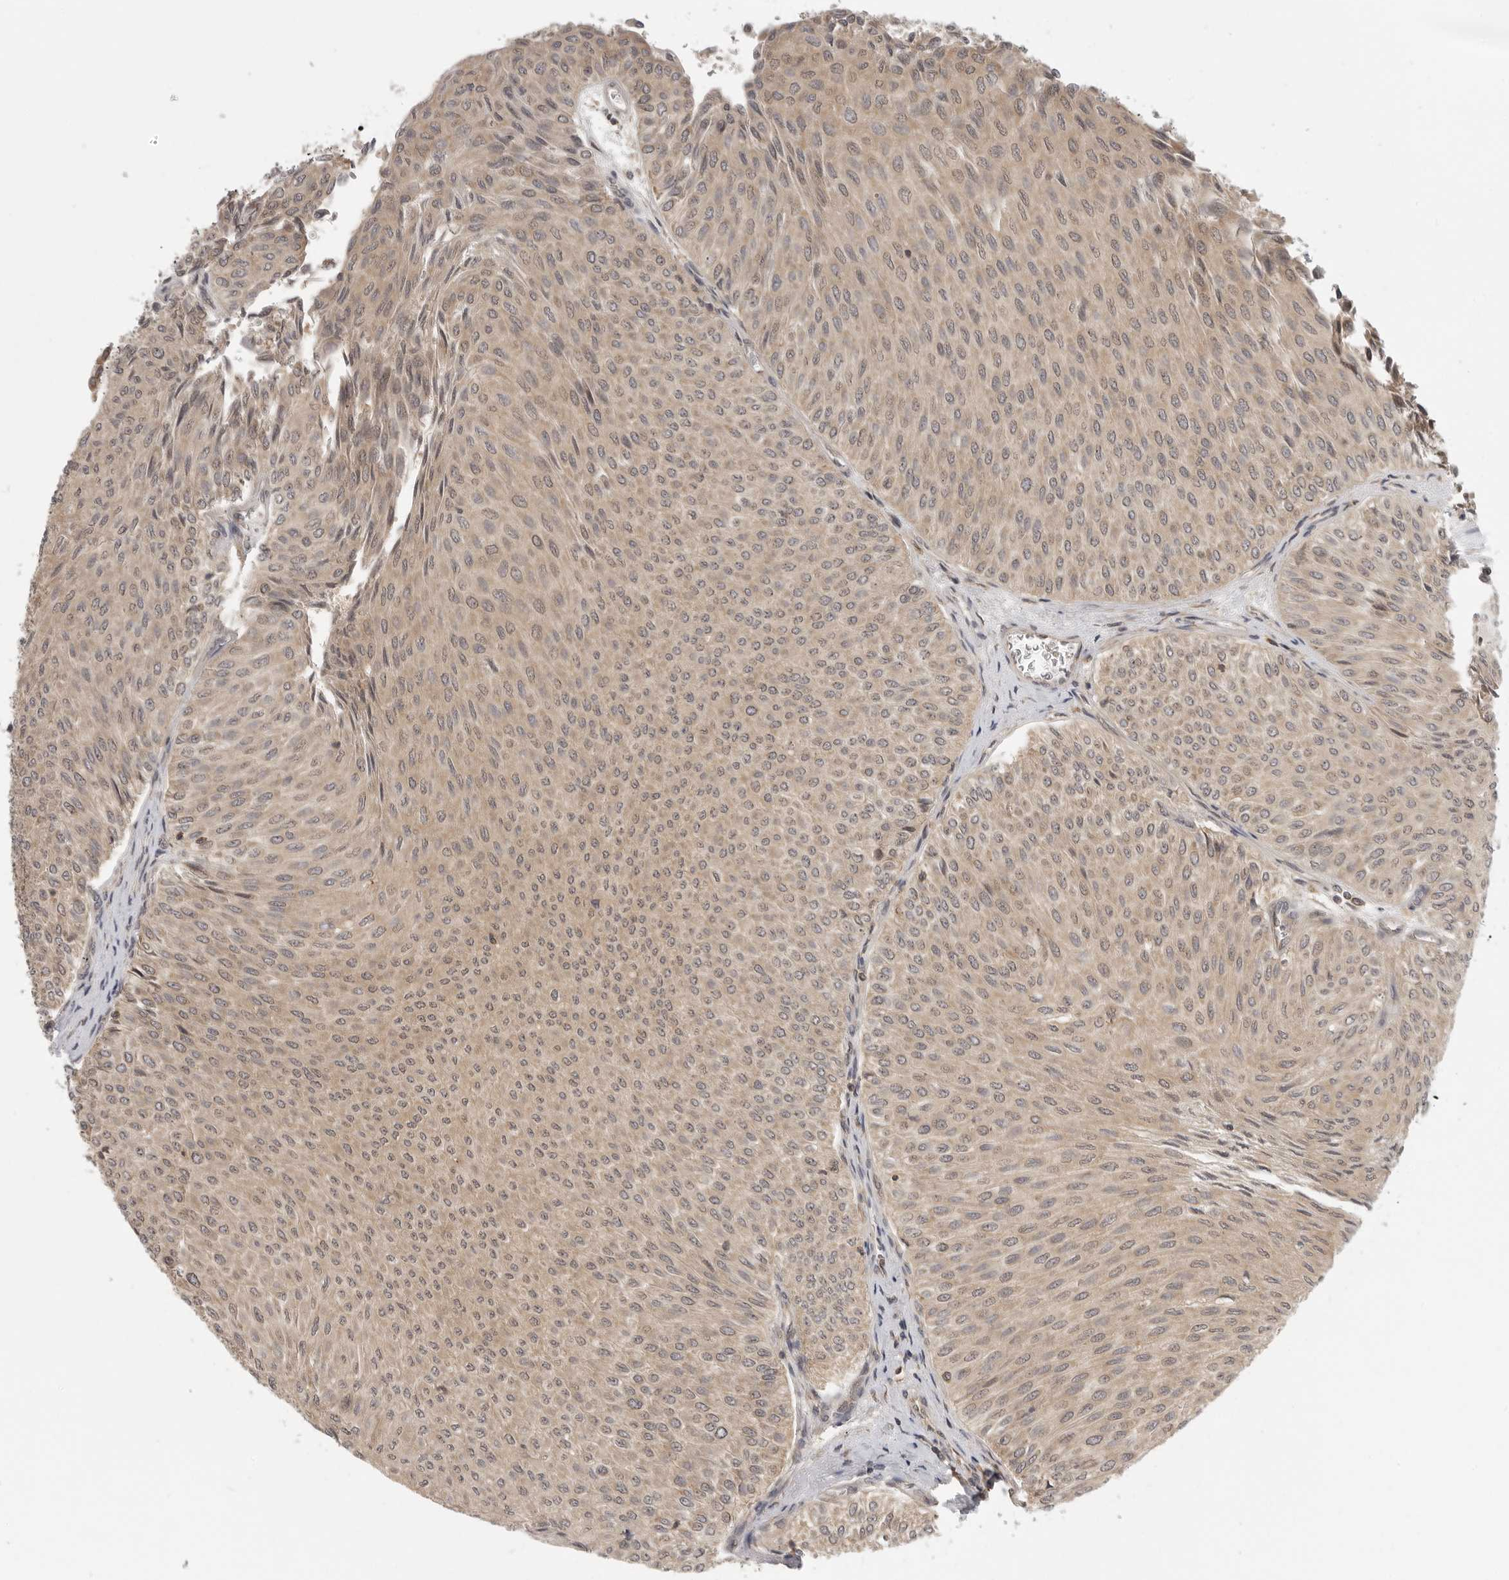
{"staining": {"intensity": "weak", "quantity": ">75%", "location": "cytoplasmic/membranous,nuclear"}, "tissue": "urothelial cancer", "cell_type": "Tumor cells", "image_type": "cancer", "snomed": [{"axis": "morphology", "description": "Urothelial carcinoma, Low grade"}, {"axis": "topography", "description": "Urinary bladder"}], "caption": "Low-grade urothelial carcinoma stained with IHC displays weak cytoplasmic/membranous and nuclear positivity in approximately >75% of tumor cells.", "gene": "PRRC2A", "patient": {"sex": "male", "age": 78}}